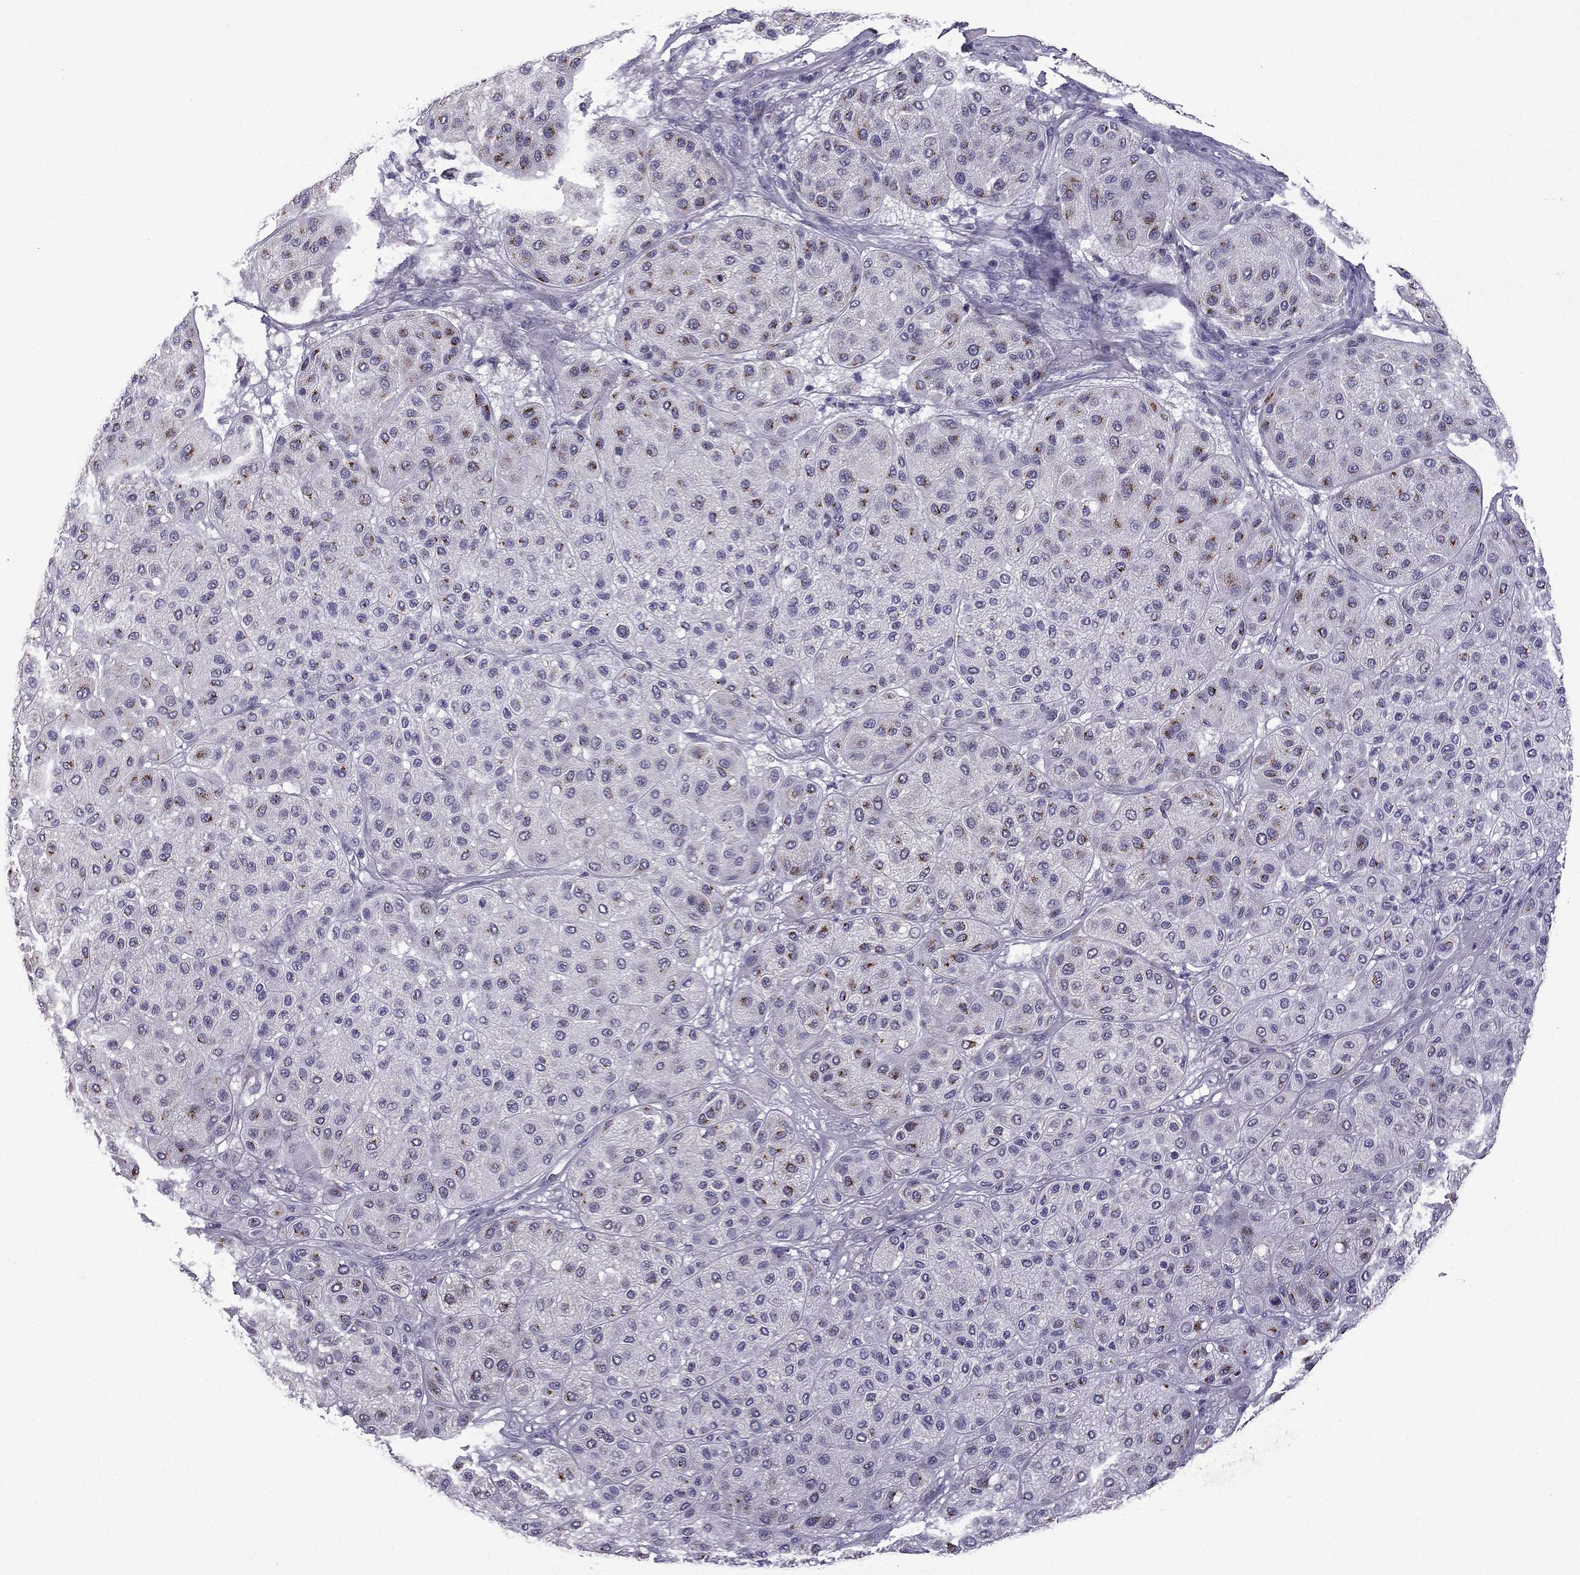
{"staining": {"intensity": "moderate", "quantity": "<25%", "location": "cytoplasmic/membranous"}, "tissue": "melanoma", "cell_type": "Tumor cells", "image_type": "cancer", "snomed": [{"axis": "morphology", "description": "Malignant melanoma, Metastatic site"}, {"axis": "topography", "description": "Smooth muscle"}], "caption": "A photomicrograph of human malignant melanoma (metastatic site) stained for a protein reveals moderate cytoplasmic/membranous brown staining in tumor cells.", "gene": "TTN", "patient": {"sex": "male", "age": 41}}